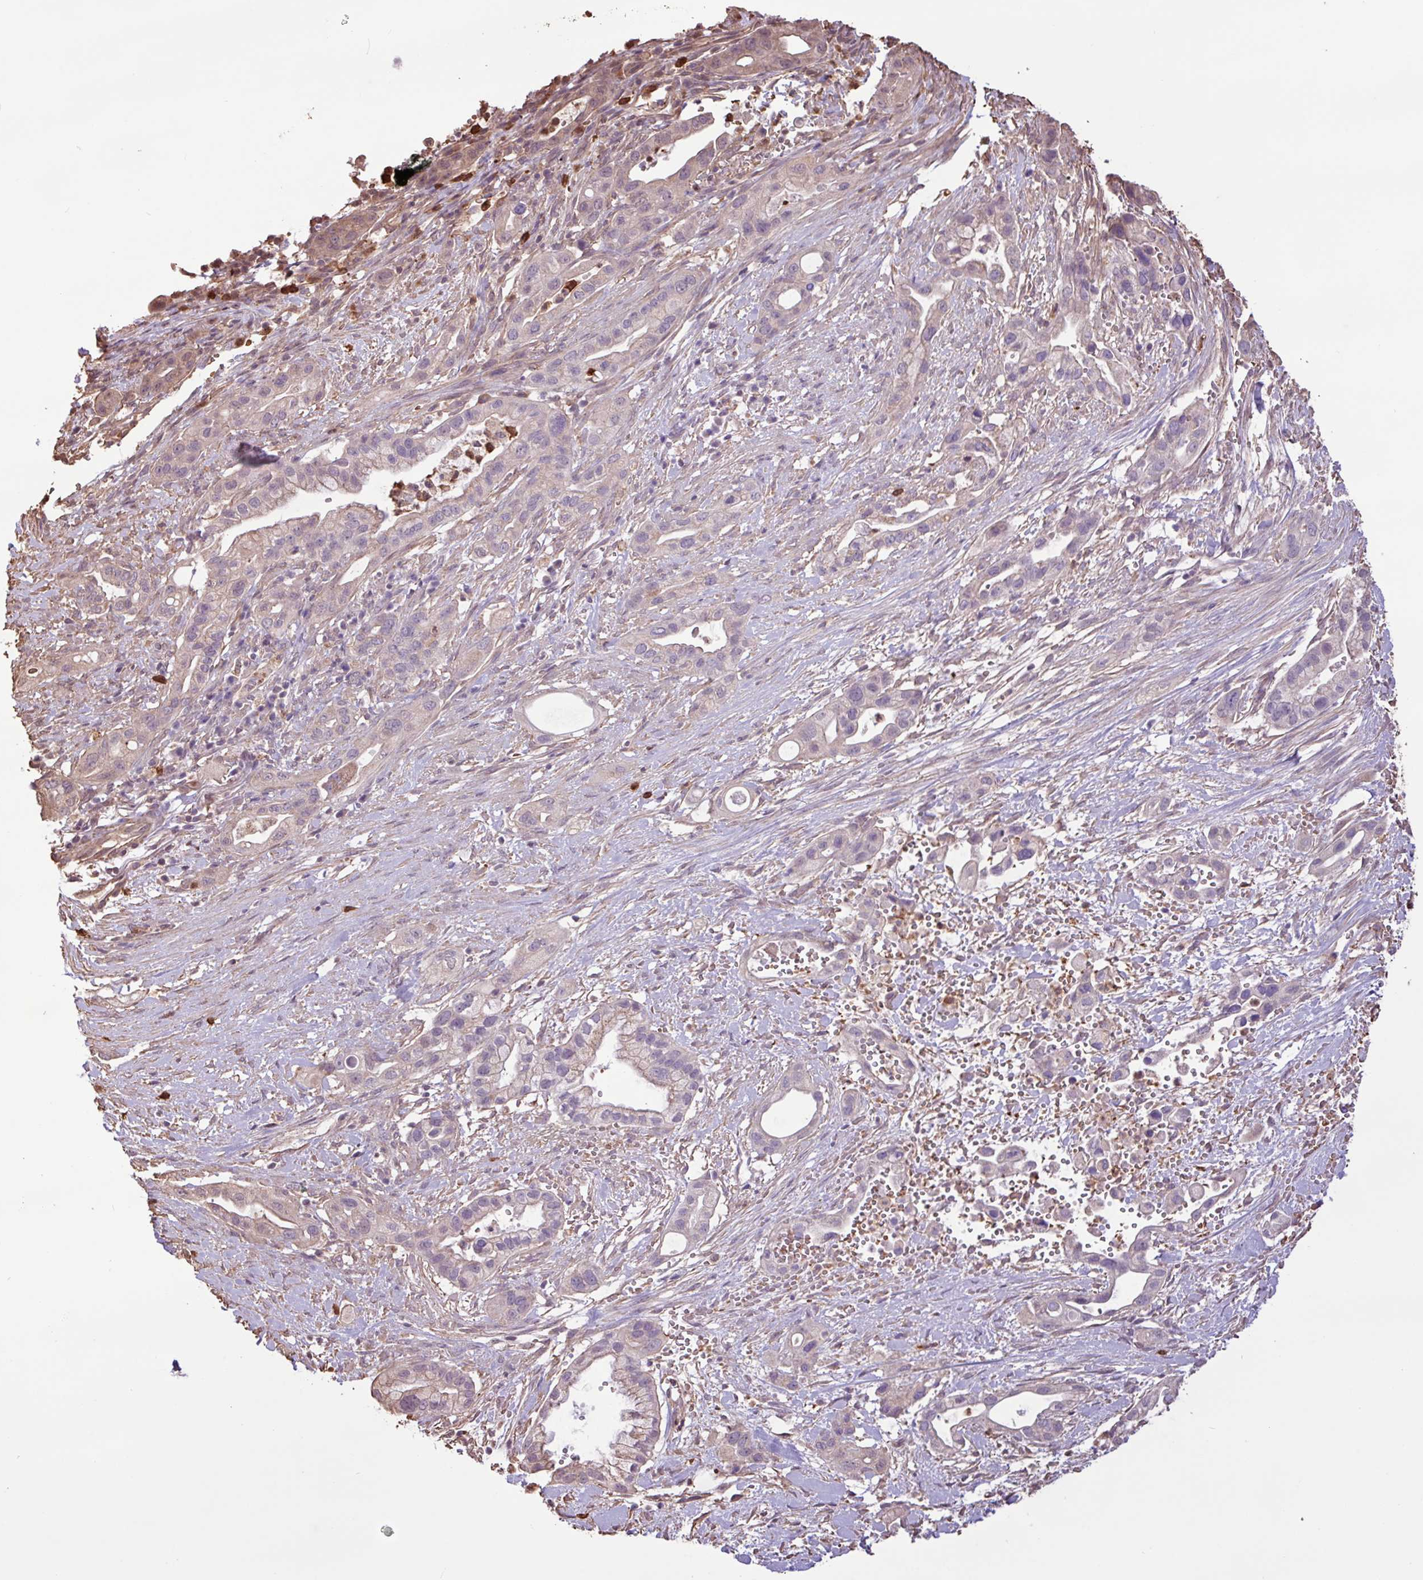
{"staining": {"intensity": "weak", "quantity": "<25%", "location": "cytoplasmic/membranous"}, "tissue": "pancreatic cancer", "cell_type": "Tumor cells", "image_type": "cancer", "snomed": [{"axis": "morphology", "description": "Adenocarcinoma, NOS"}, {"axis": "topography", "description": "Pancreas"}], "caption": "Histopathology image shows no protein expression in tumor cells of pancreatic adenocarcinoma tissue. (Immunohistochemistry, brightfield microscopy, high magnification).", "gene": "CHST11", "patient": {"sex": "male", "age": 44}}